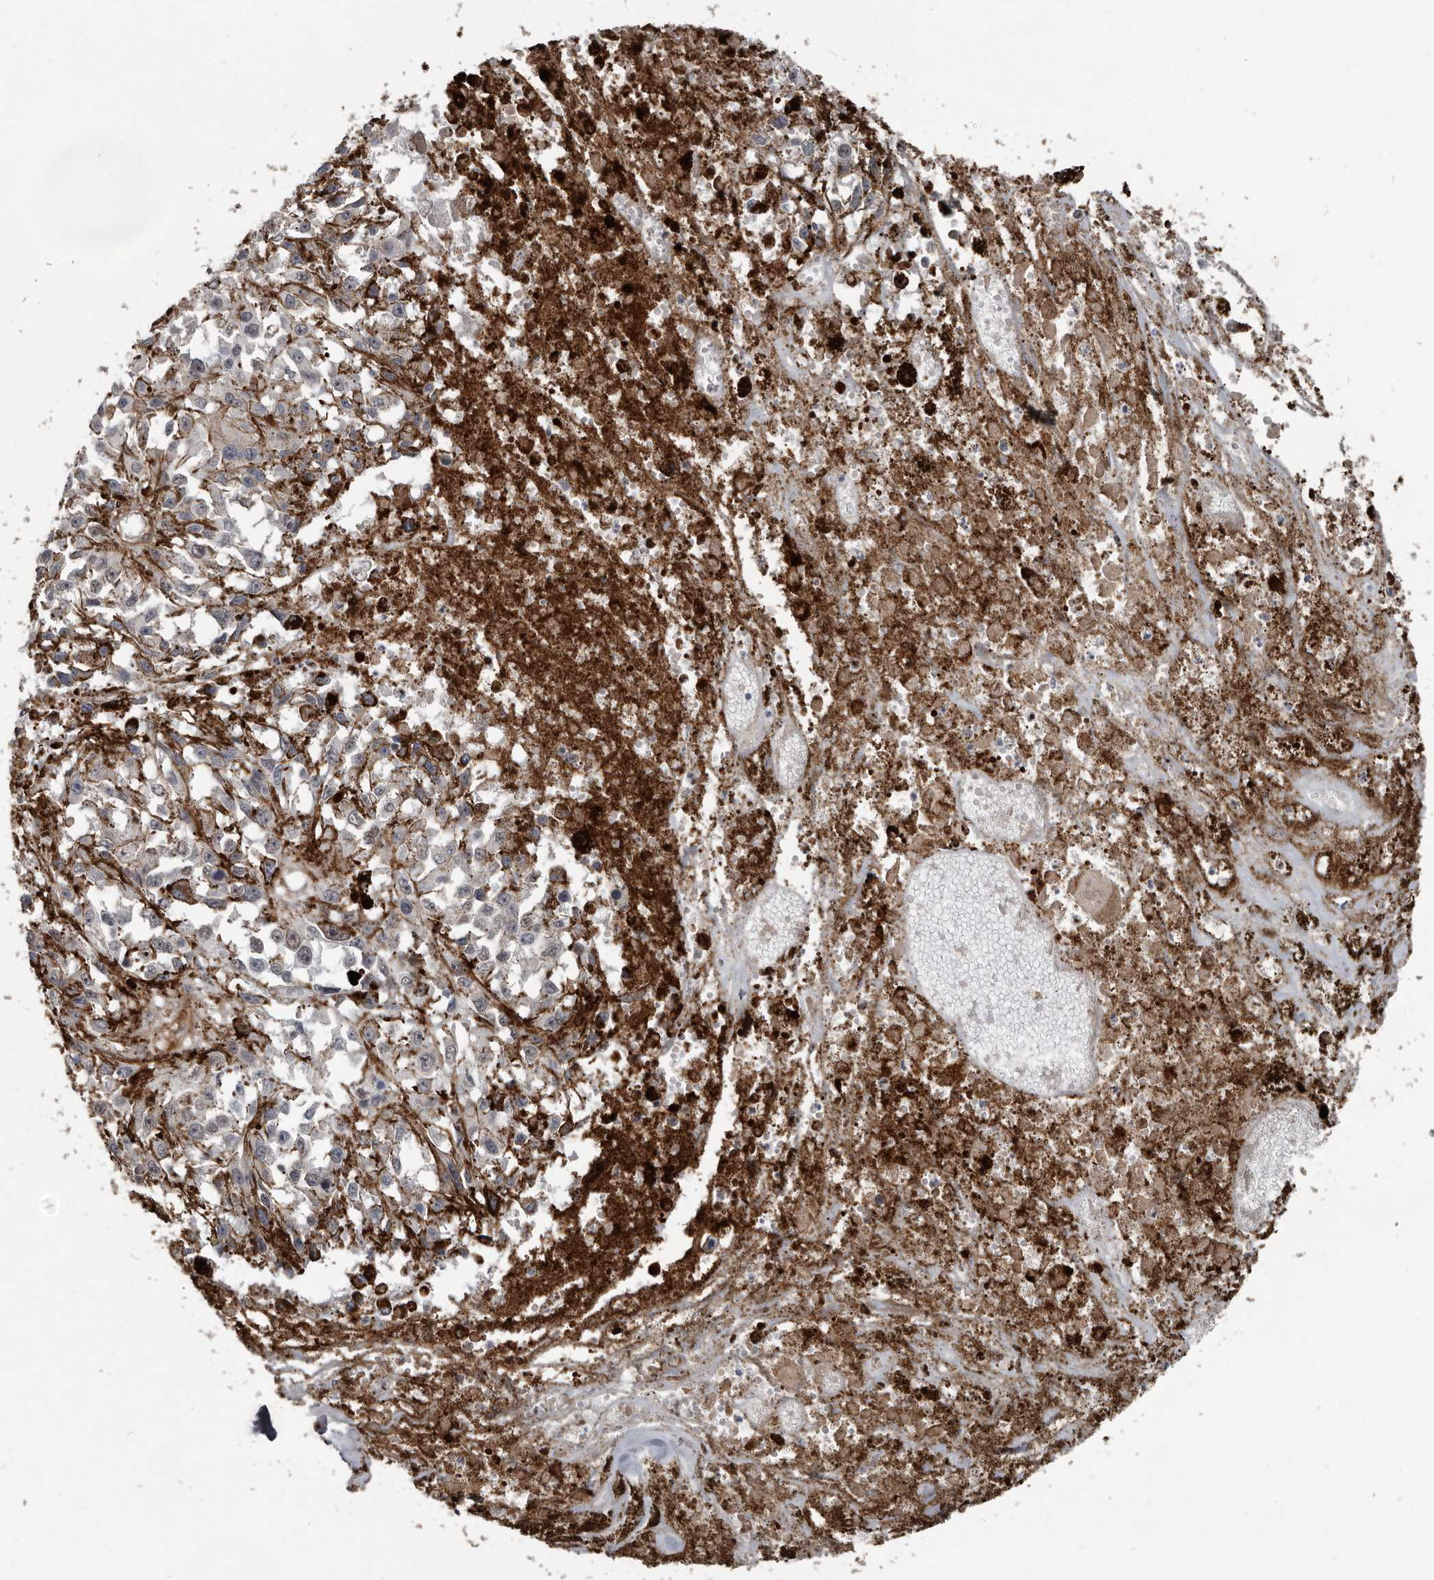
{"staining": {"intensity": "negative", "quantity": "none", "location": "none"}, "tissue": "melanoma", "cell_type": "Tumor cells", "image_type": "cancer", "snomed": [{"axis": "morphology", "description": "Malignant melanoma, Metastatic site"}, {"axis": "topography", "description": "Lymph node"}], "caption": "Tumor cells show no significant protein positivity in melanoma.", "gene": "C1orf216", "patient": {"sex": "male", "age": 59}}